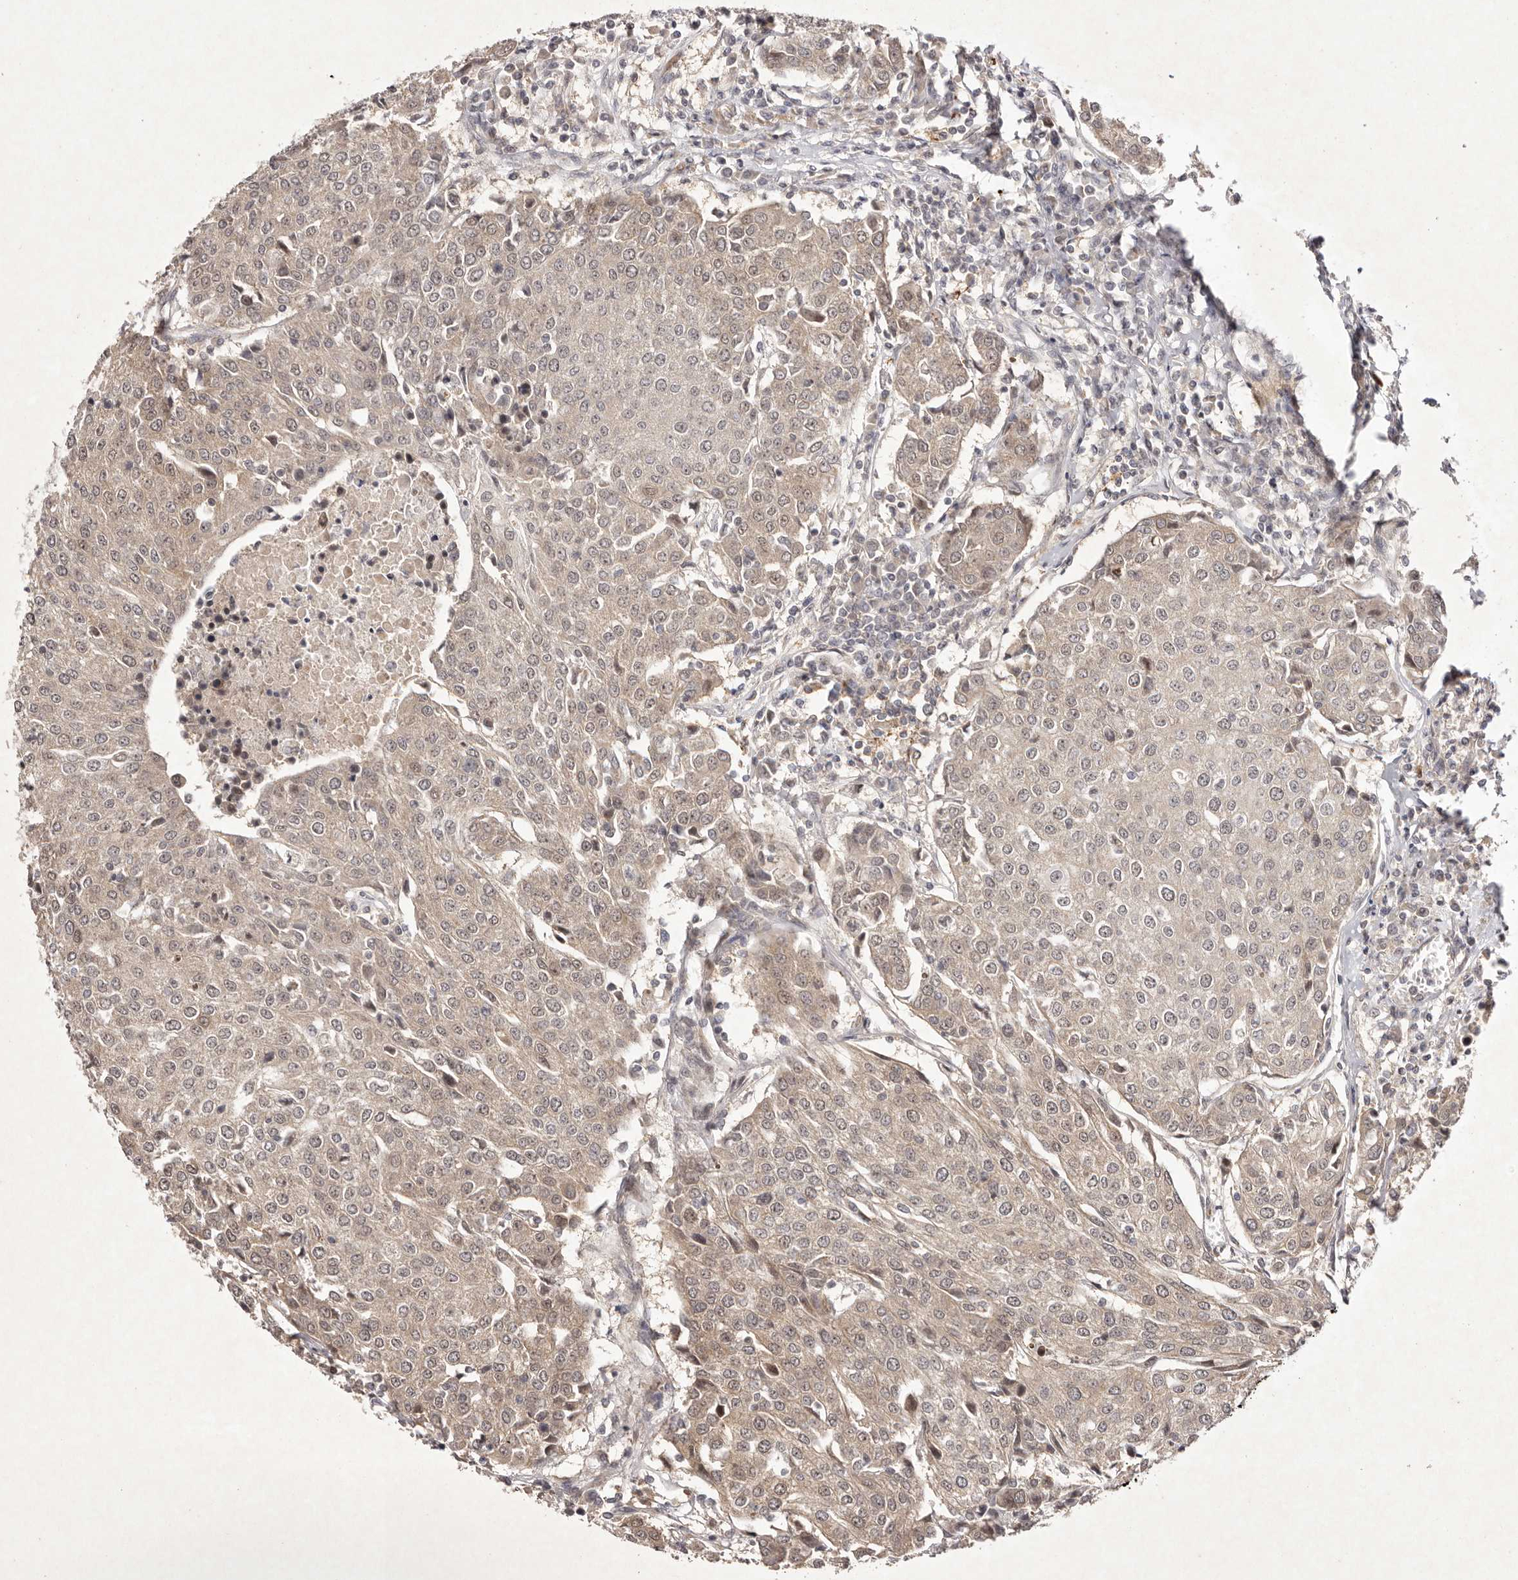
{"staining": {"intensity": "weak", "quantity": "25%-75%", "location": "cytoplasmic/membranous,nuclear"}, "tissue": "urothelial cancer", "cell_type": "Tumor cells", "image_type": "cancer", "snomed": [{"axis": "morphology", "description": "Urothelial carcinoma, High grade"}, {"axis": "topography", "description": "Urinary bladder"}], "caption": "High-grade urothelial carcinoma tissue exhibits weak cytoplasmic/membranous and nuclear positivity in approximately 25%-75% of tumor cells, visualized by immunohistochemistry. (Brightfield microscopy of DAB IHC at high magnification).", "gene": "BUD31", "patient": {"sex": "female", "age": 85}}